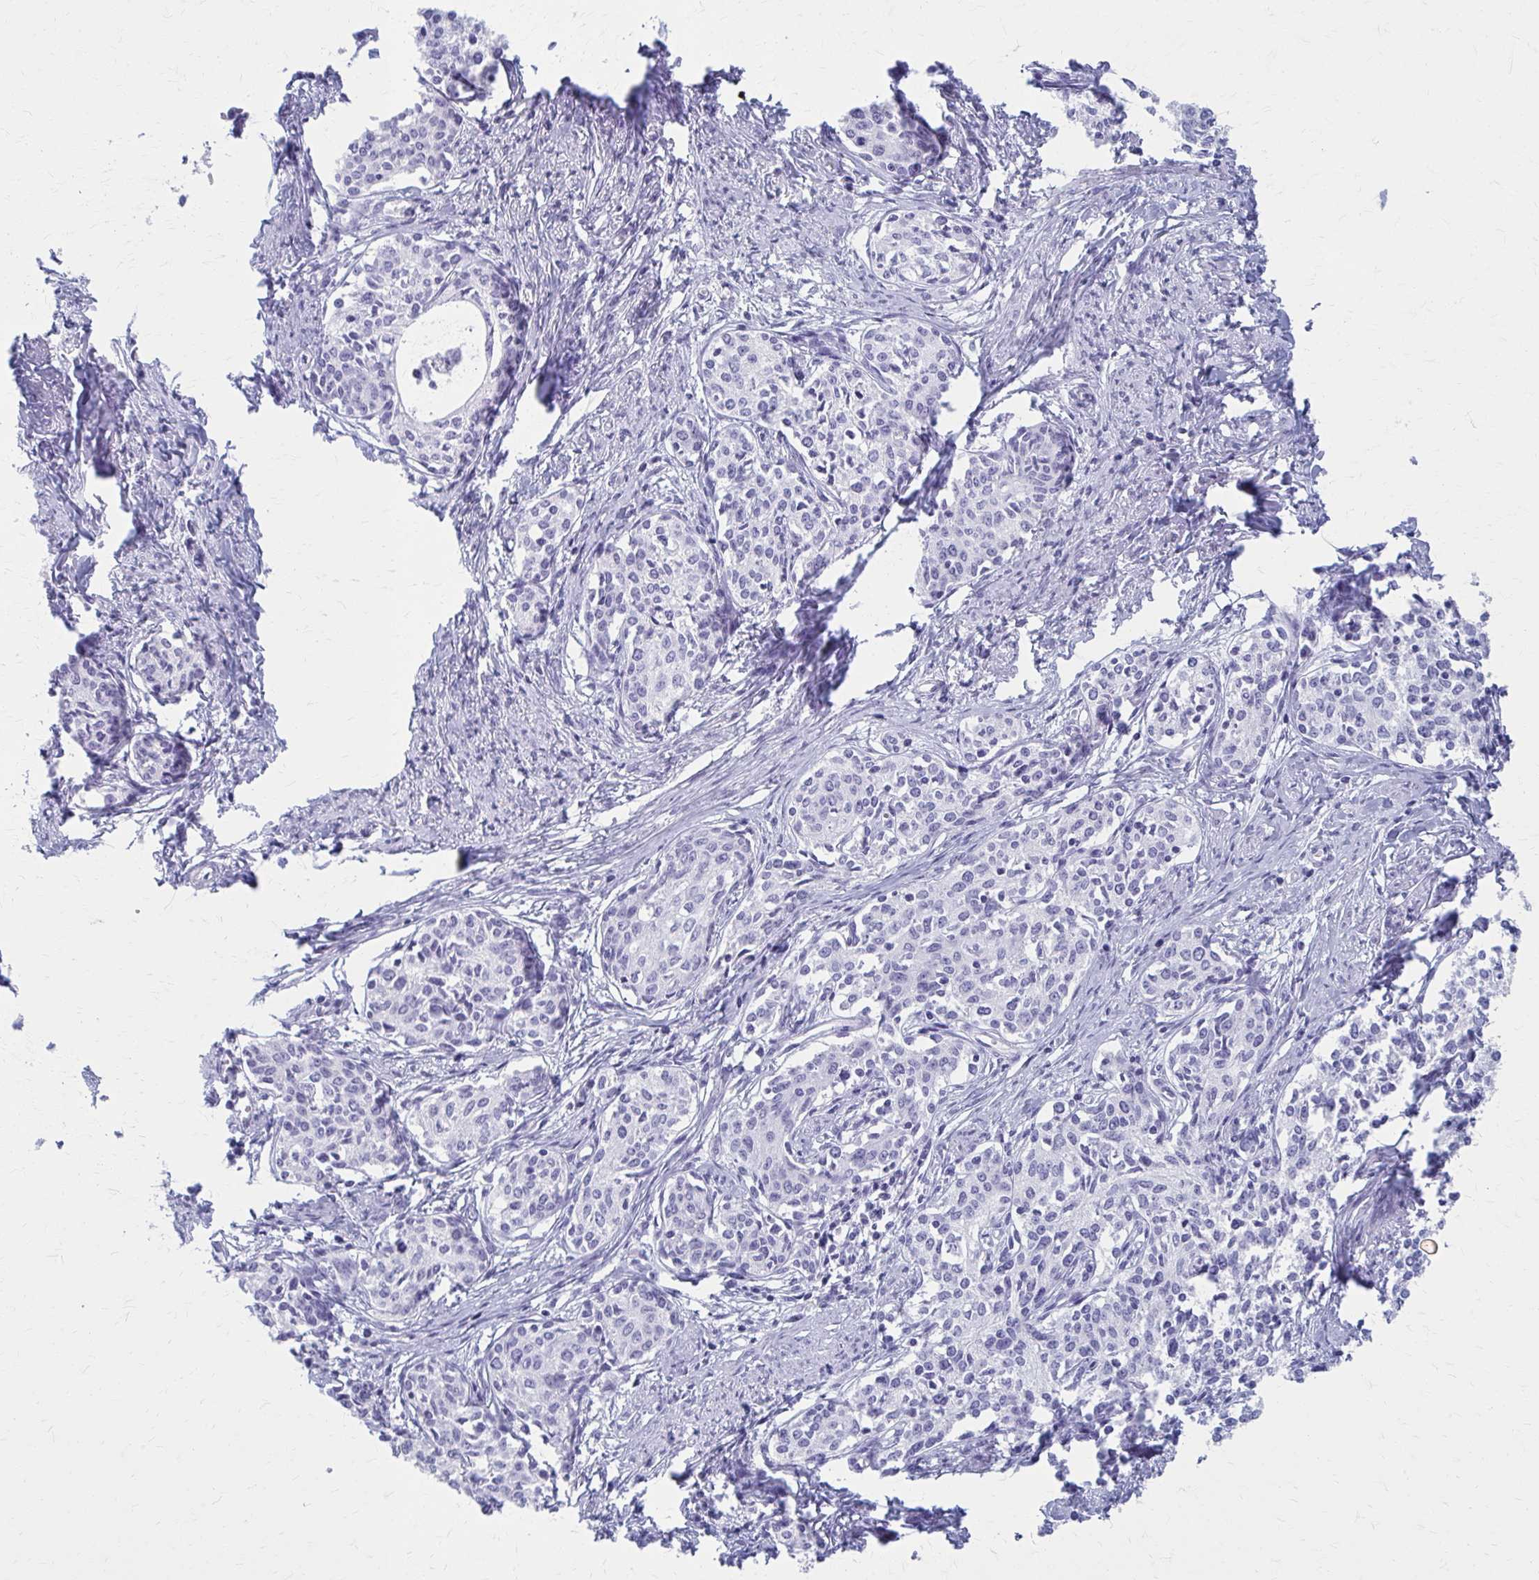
{"staining": {"intensity": "negative", "quantity": "none", "location": "none"}, "tissue": "cervical cancer", "cell_type": "Tumor cells", "image_type": "cancer", "snomed": [{"axis": "morphology", "description": "Squamous cell carcinoma, NOS"}, {"axis": "morphology", "description": "Adenocarcinoma, NOS"}, {"axis": "topography", "description": "Cervix"}], "caption": "Micrograph shows no significant protein expression in tumor cells of squamous cell carcinoma (cervical).", "gene": "CELF5", "patient": {"sex": "female", "age": 52}}